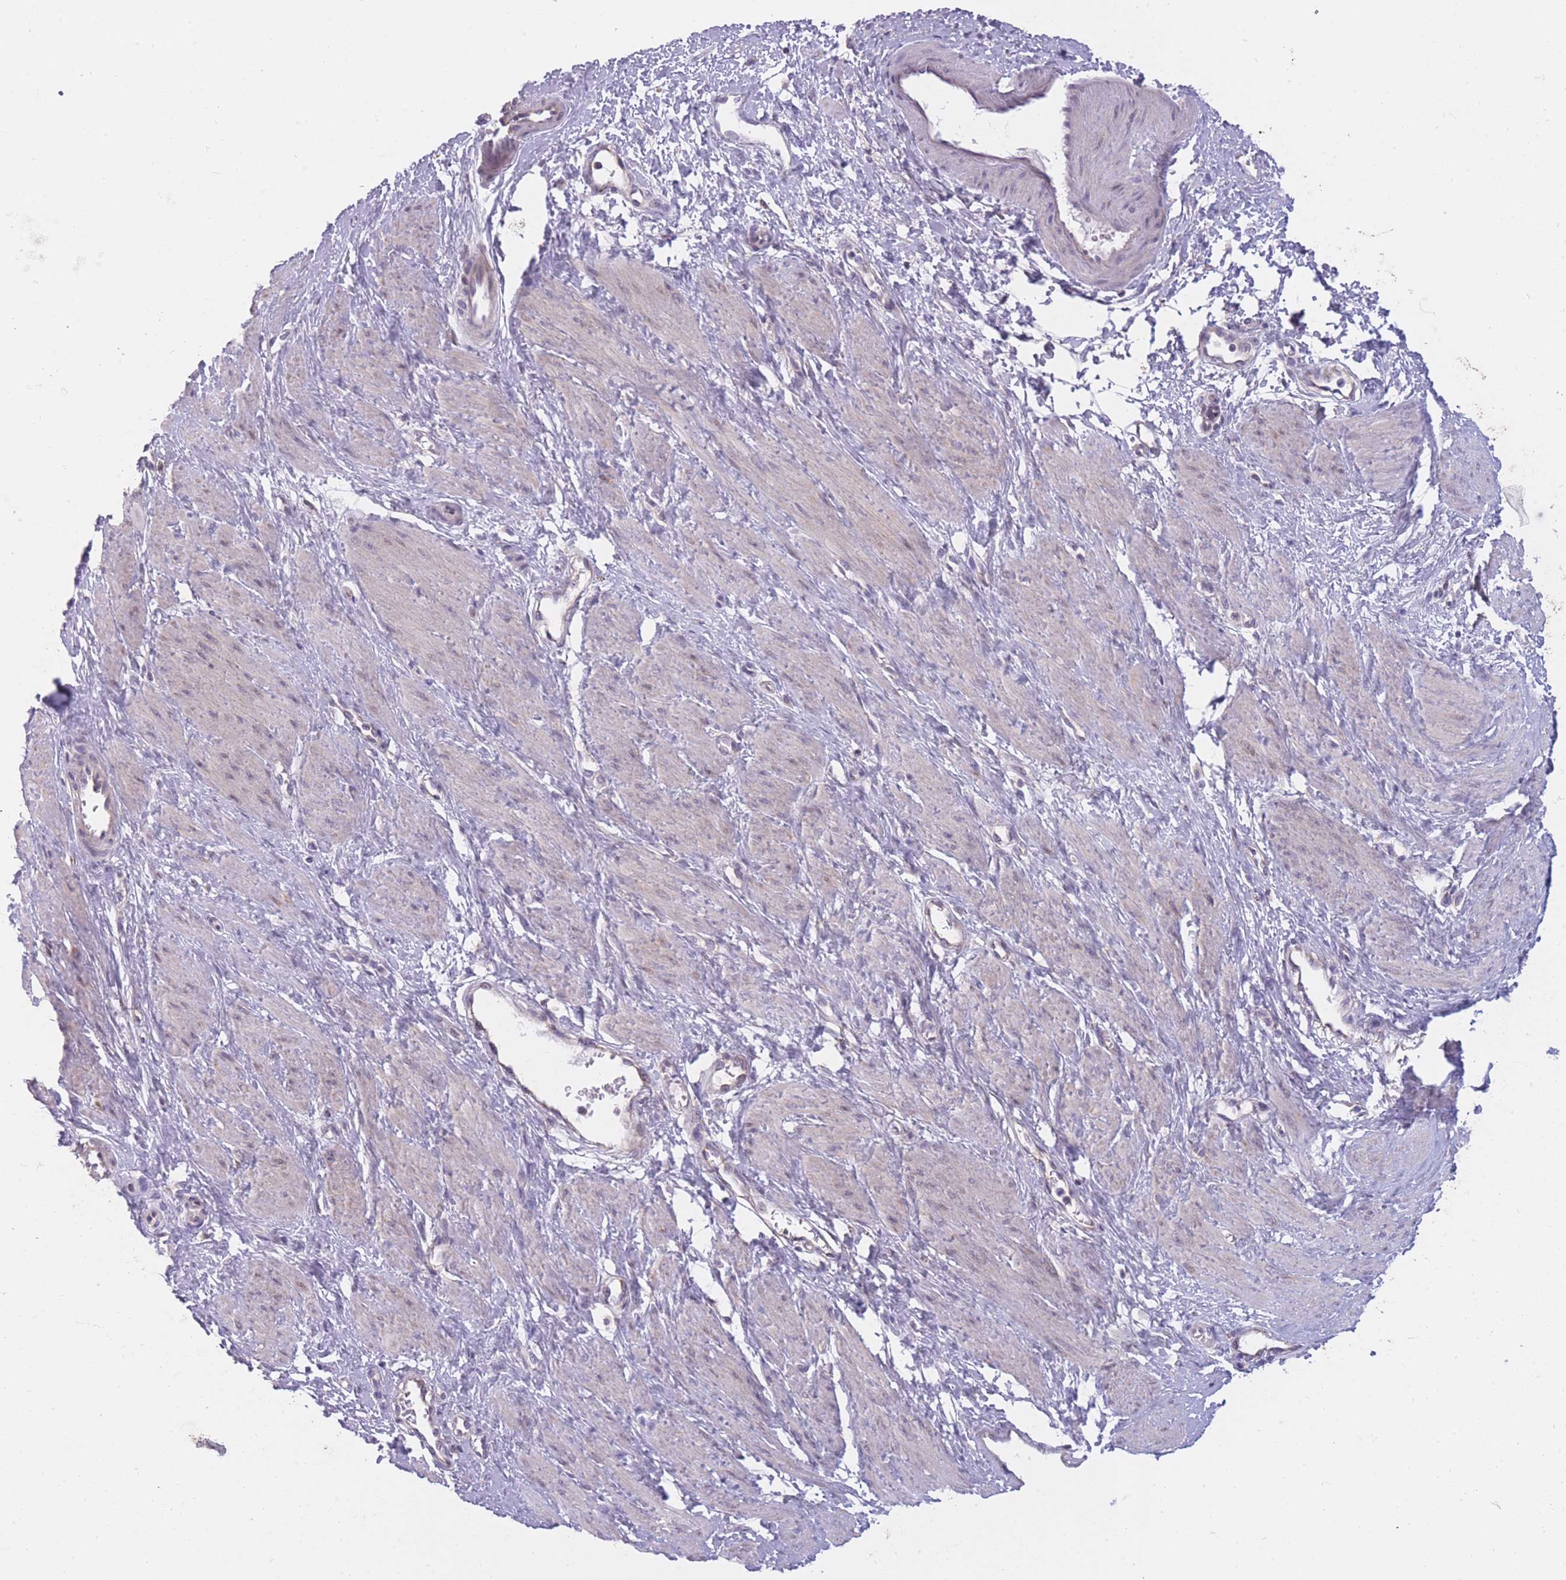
{"staining": {"intensity": "negative", "quantity": "none", "location": "none"}, "tissue": "smooth muscle", "cell_type": "Smooth muscle cells", "image_type": "normal", "snomed": [{"axis": "morphology", "description": "Normal tissue, NOS"}, {"axis": "topography", "description": "Smooth muscle"}, {"axis": "topography", "description": "Uterus"}], "caption": "Smooth muscle cells show no significant protein staining in benign smooth muscle. Brightfield microscopy of IHC stained with DAB (3,3'-diaminobenzidine) (brown) and hematoxylin (blue), captured at high magnification.", "gene": "MRPS18C", "patient": {"sex": "female", "age": 39}}